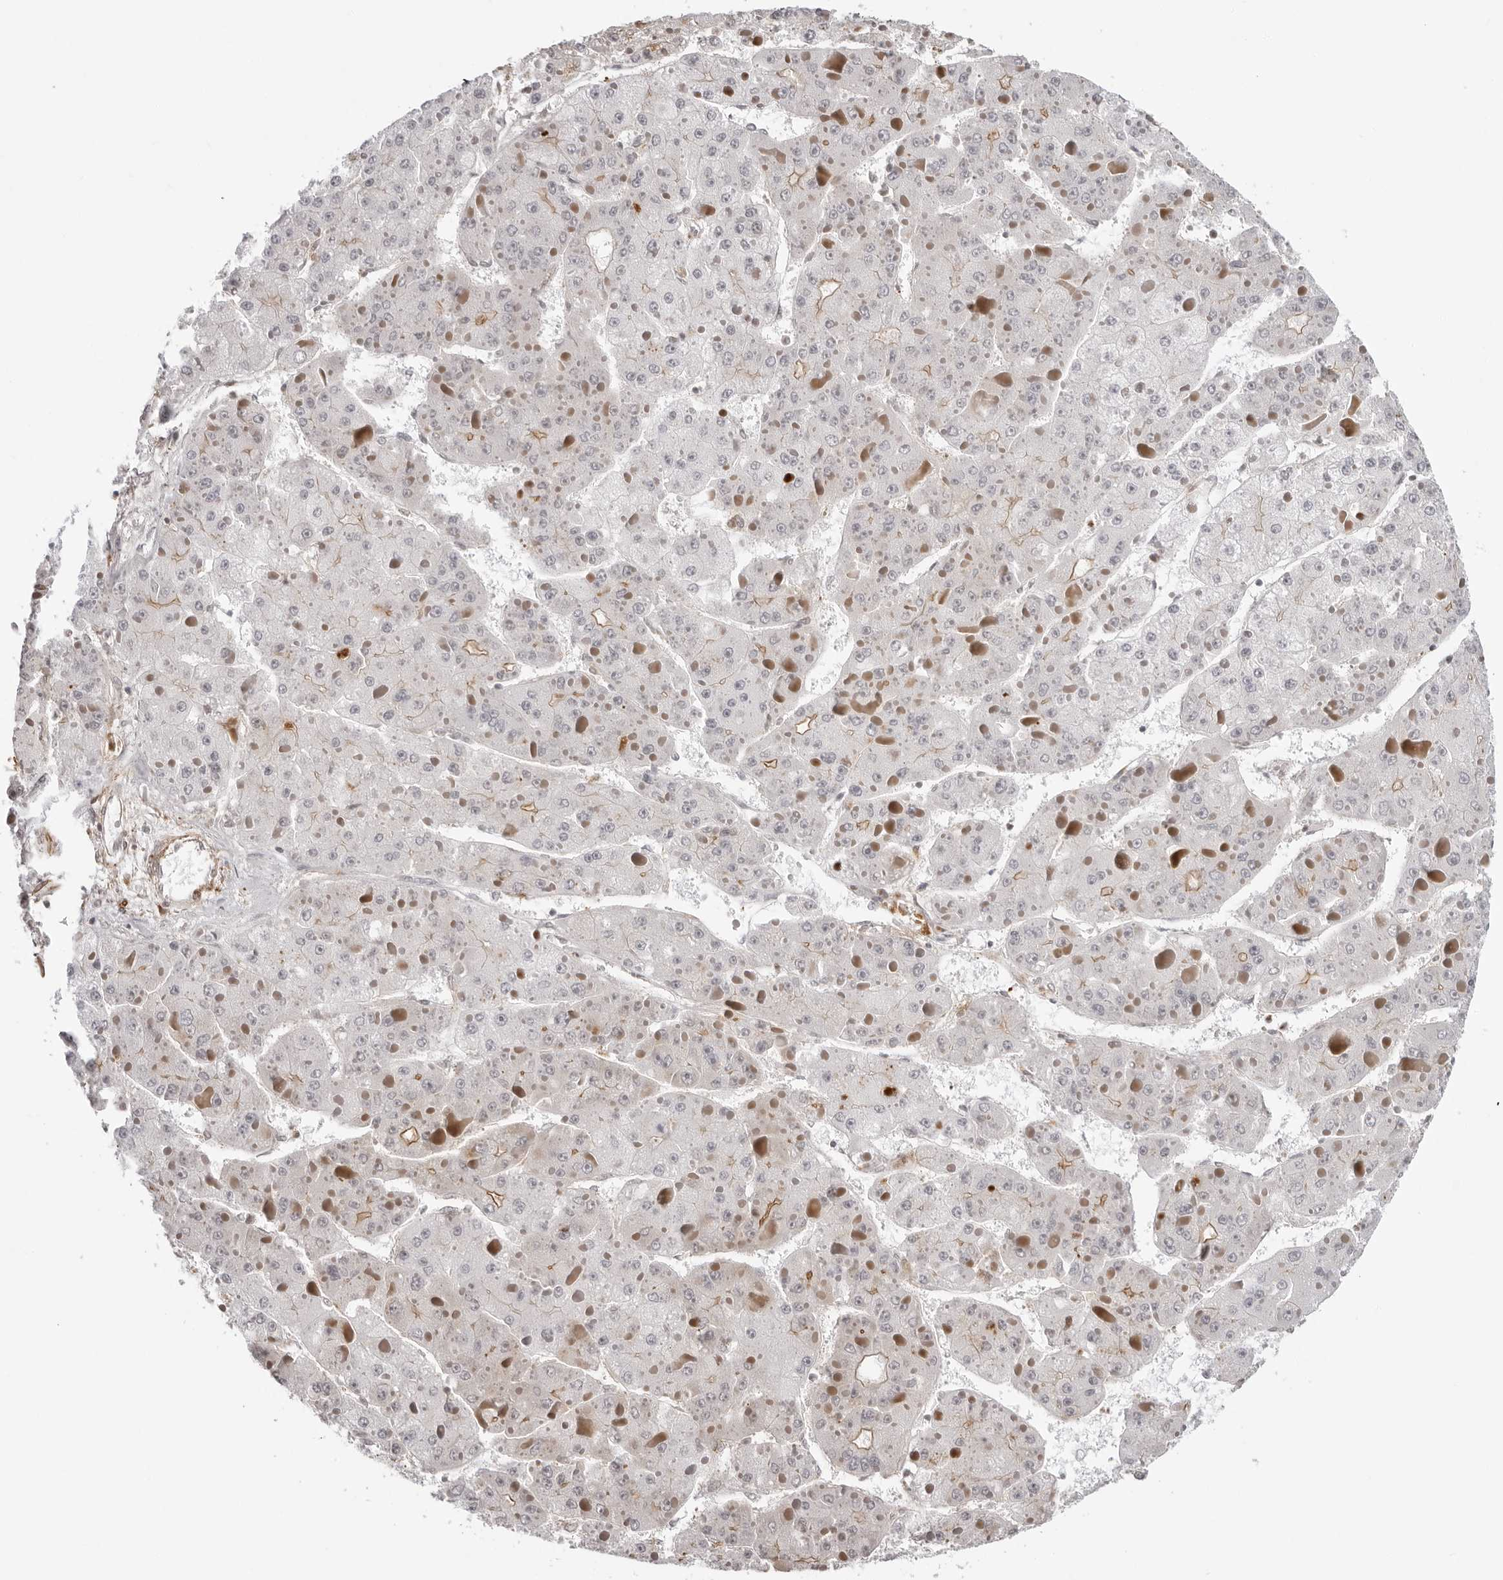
{"staining": {"intensity": "weak", "quantity": "<25%", "location": "cytoplasmic/membranous"}, "tissue": "liver cancer", "cell_type": "Tumor cells", "image_type": "cancer", "snomed": [{"axis": "morphology", "description": "Carcinoma, Hepatocellular, NOS"}, {"axis": "topography", "description": "Liver"}], "caption": "IHC of human liver cancer (hepatocellular carcinoma) shows no expression in tumor cells. Nuclei are stained in blue.", "gene": "UNK", "patient": {"sex": "female", "age": 73}}